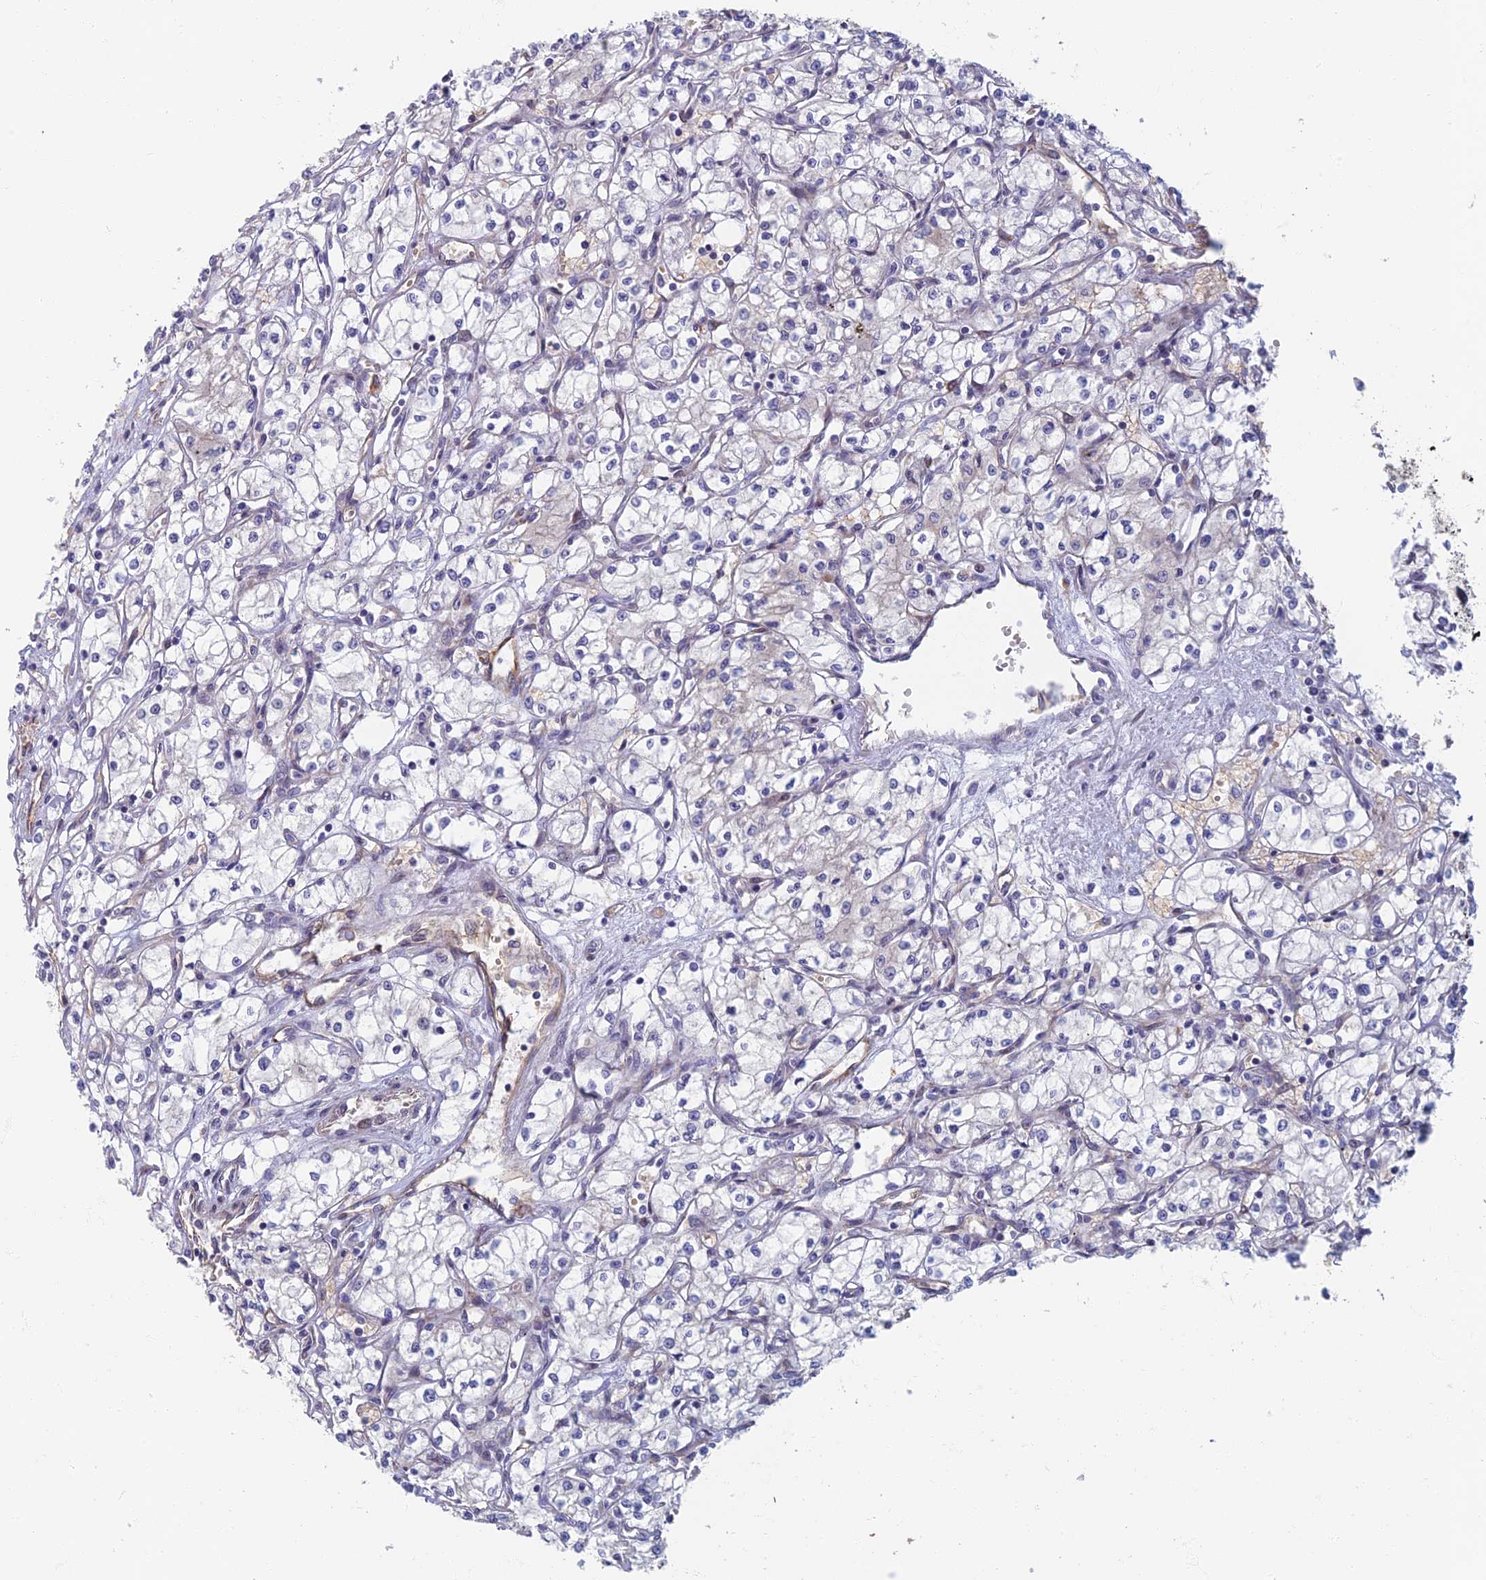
{"staining": {"intensity": "negative", "quantity": "none", "location": "none"}, "tissue": "renal cancer", "cell_type": "Tumor cells", "image_type": "cancer", "snomed": [{"axis": "morphology", "description": "Adenocarcinoma, NOS"}, {"axis": "topography", "description": "Kidney"}], "caption": "Tumor cells are negative for brown protein staining in renal cancer (adenocarcinoma).", "gene": "RHBDL2", "patient": {"sex": "male", "age": 59}}